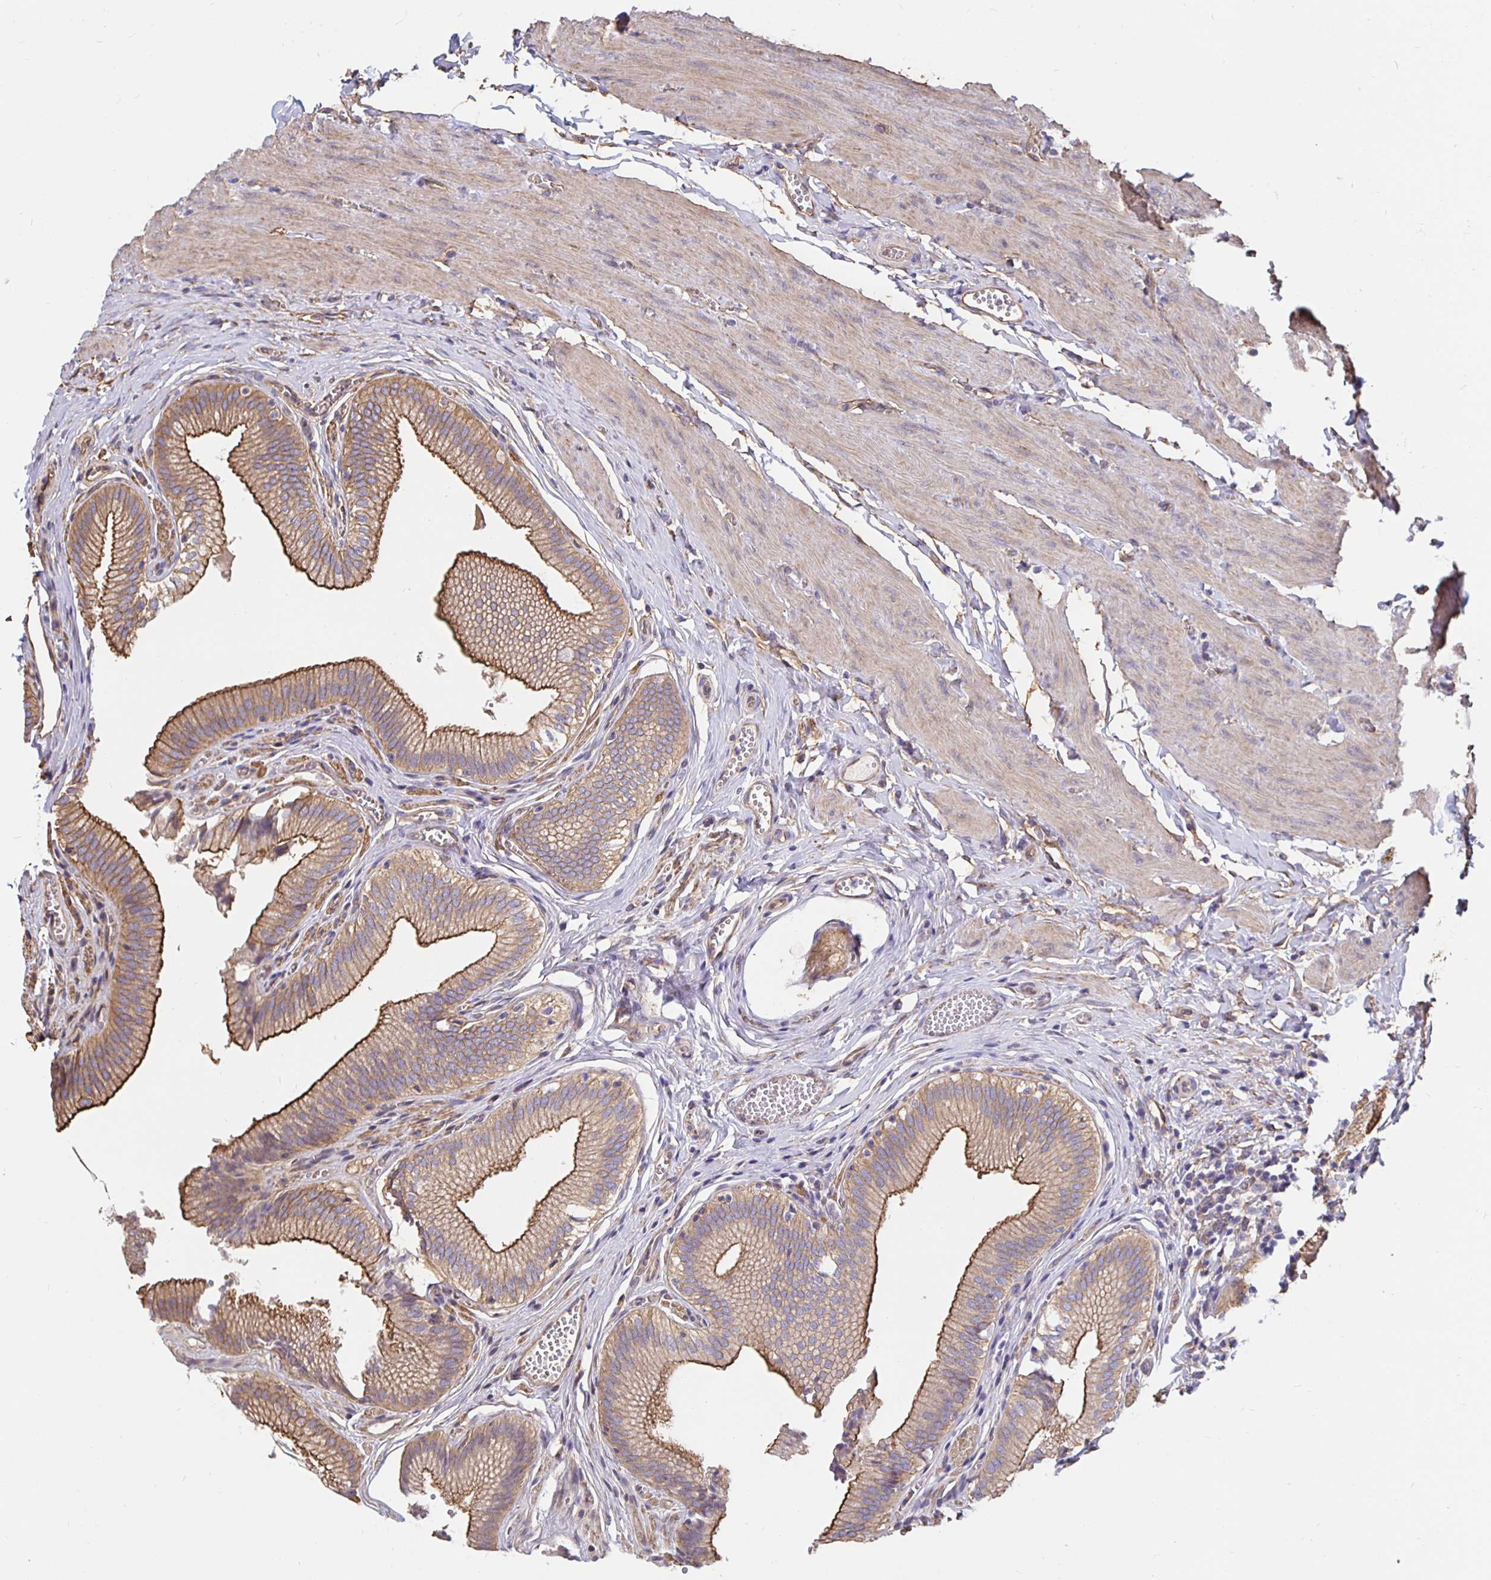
{"staining": {"intensity": "strong", "quantity": "25%-75%", "location": "cytoplasmic/membranous"}, "tissue": "gallbladder", "cell_type": "Glandular cells", "image_type": "normal", "snomed": [{"axis": "morphology", "description": "Normal tissue, NOS"}, {"axis": "topography", "description": "Gallbladder"}, {"axis": "topography", "description": "Peripheral nerve tissue"}], "caption": "Protein expression analysis of unremarkable gallbladder displays strong cytoplasmic/membranous positivity in about 25%-75% of glandular cells.", "gene": "ARHGEF39", "patient": {"sex": "male", "age": 17}}